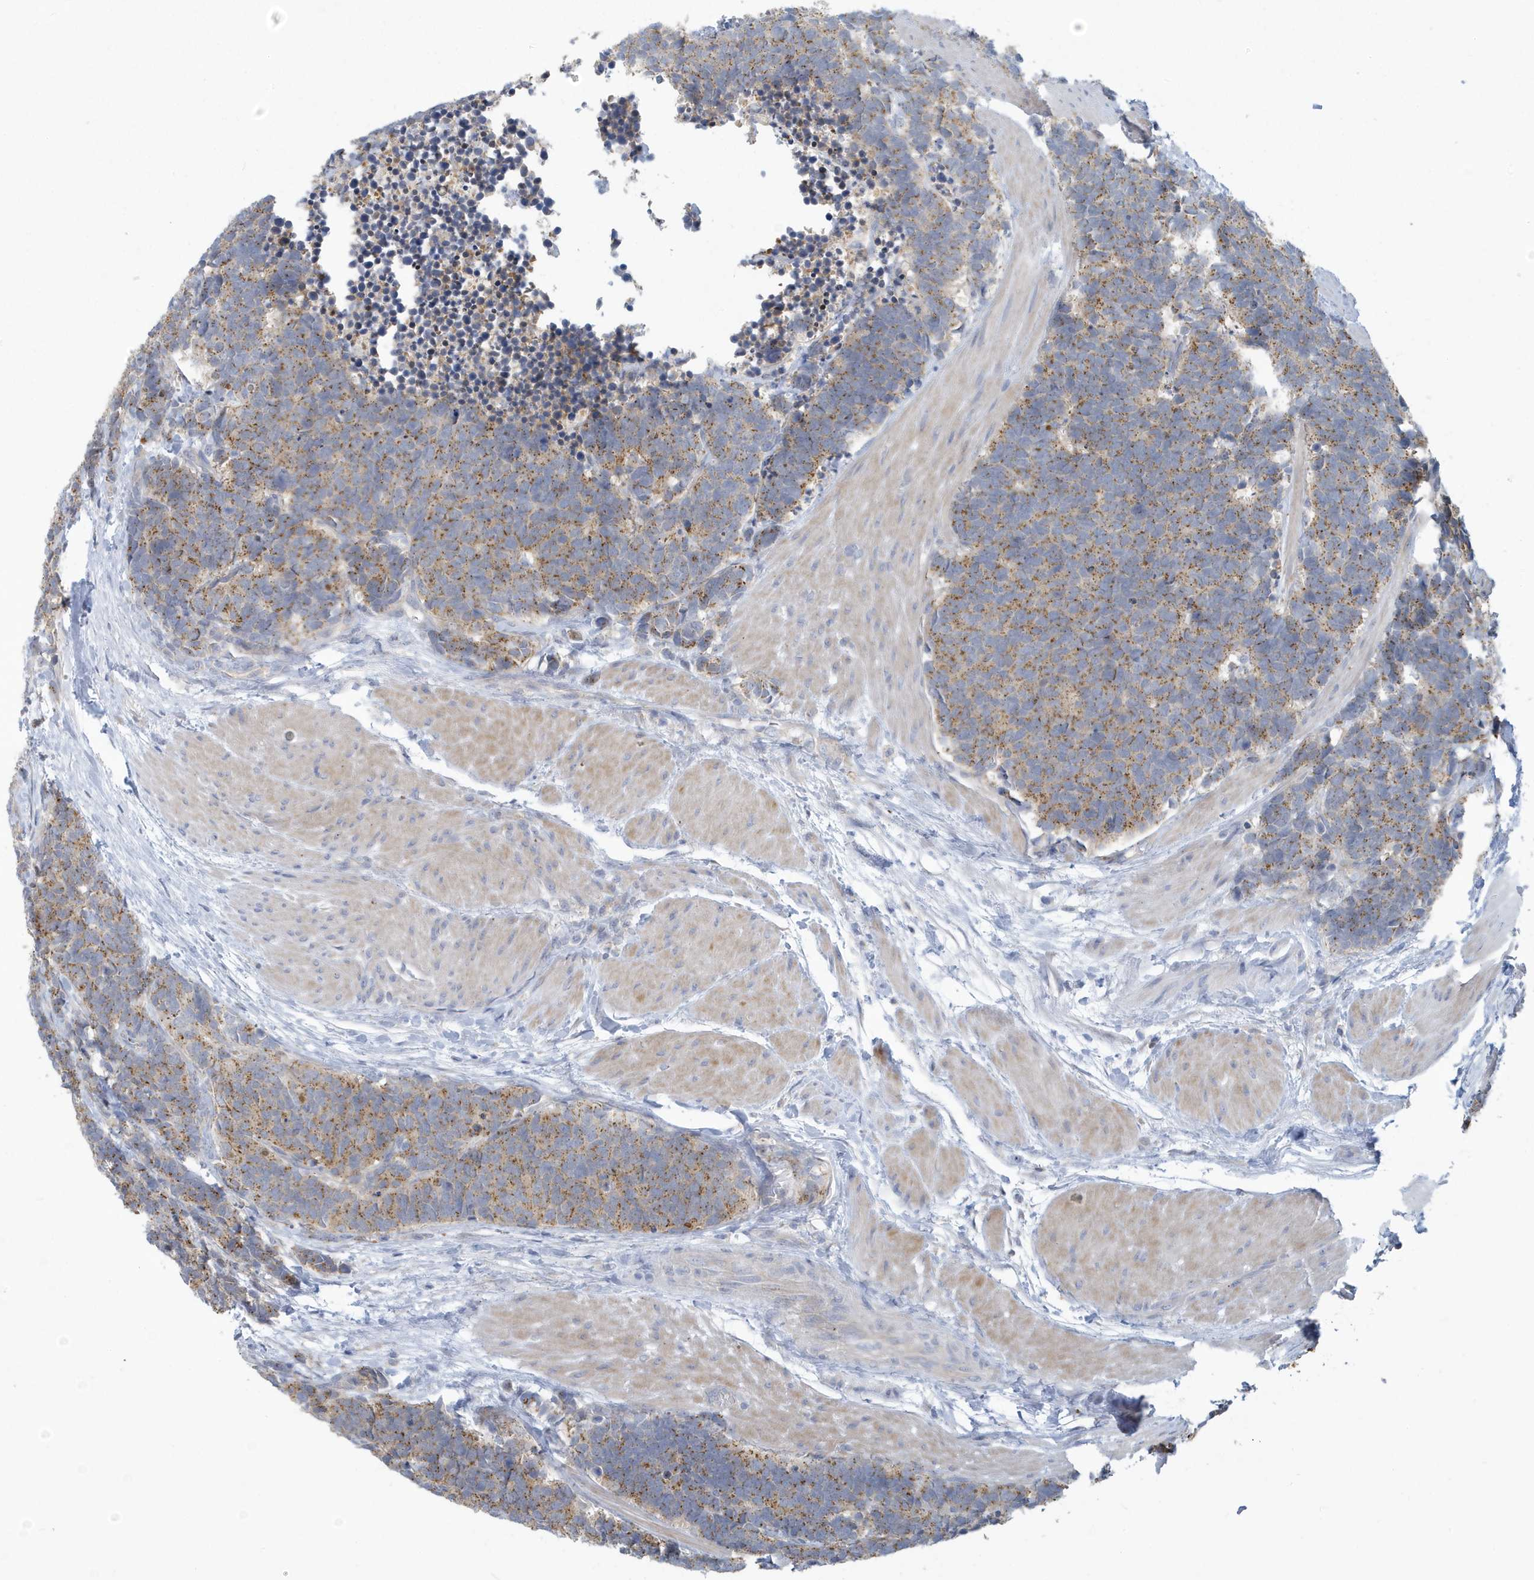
{"staining": {"intensity": "moderate", "quantity": ">75%", "location": "cytoplasmic/membranous"}, "tissue": "carcinoid", "cell_type": "Tumor cells", "image_type": "cancer", "snomed": [{"axis": "morphology", "description": "Carcinoma, NOS"}, {"axis": "morphology", "description": "Carcinoid, malignant, NOS"}, {"axis": "topography", "description": "Urinary bladder"}], "caption": "IHC of carcinoma demonstrates medium levels of moderate cytoplasmic/membranous positivity in about >75% of tumor cells.", "gene": "VTA1", "patient": {"sex": "male", "age": 57}}